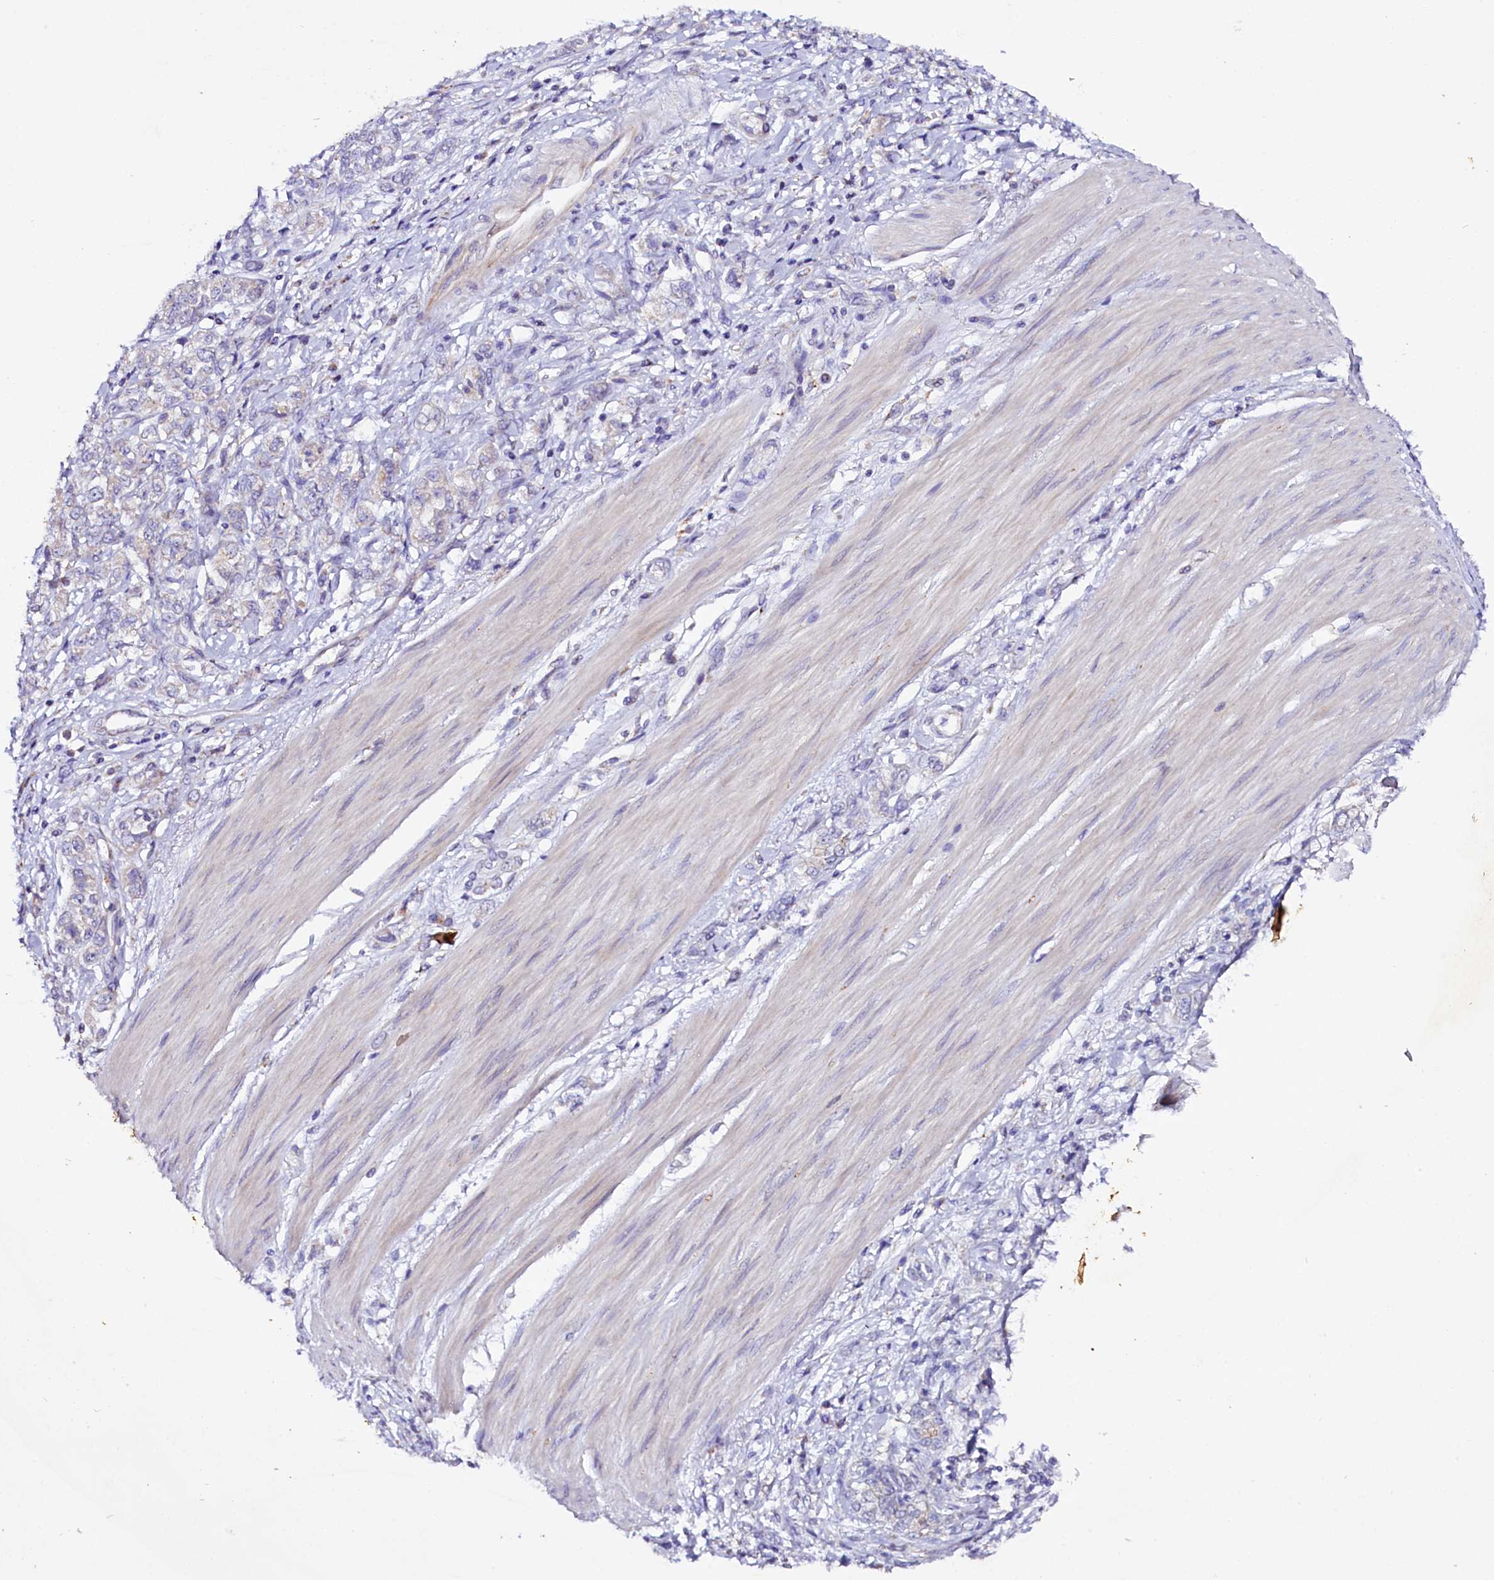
{"staining": {"intensity": "negative", "quantity": "none", "location": "none"}, "tissue": "stomach cancer", "cell_type": "Tumor cells", "image_type": "cancer", "snomed": [{"axis": "morphology", "description": "Adenocarcinoma, NOS"}, {"axis": "topography", "description": "Stomach"}], "caption": "Immunohistochemistry photomicrograph of neoplastic tissue: human stomach cancer stained with DAB reveals no significant protein positivity in tumor cells. (Brightfield microscopy of DAB (3,3'-diaminobenzidine) IHC at high magnification).", "gene": "SACM1L", "patient": {"sex": "female", "age": 76}}